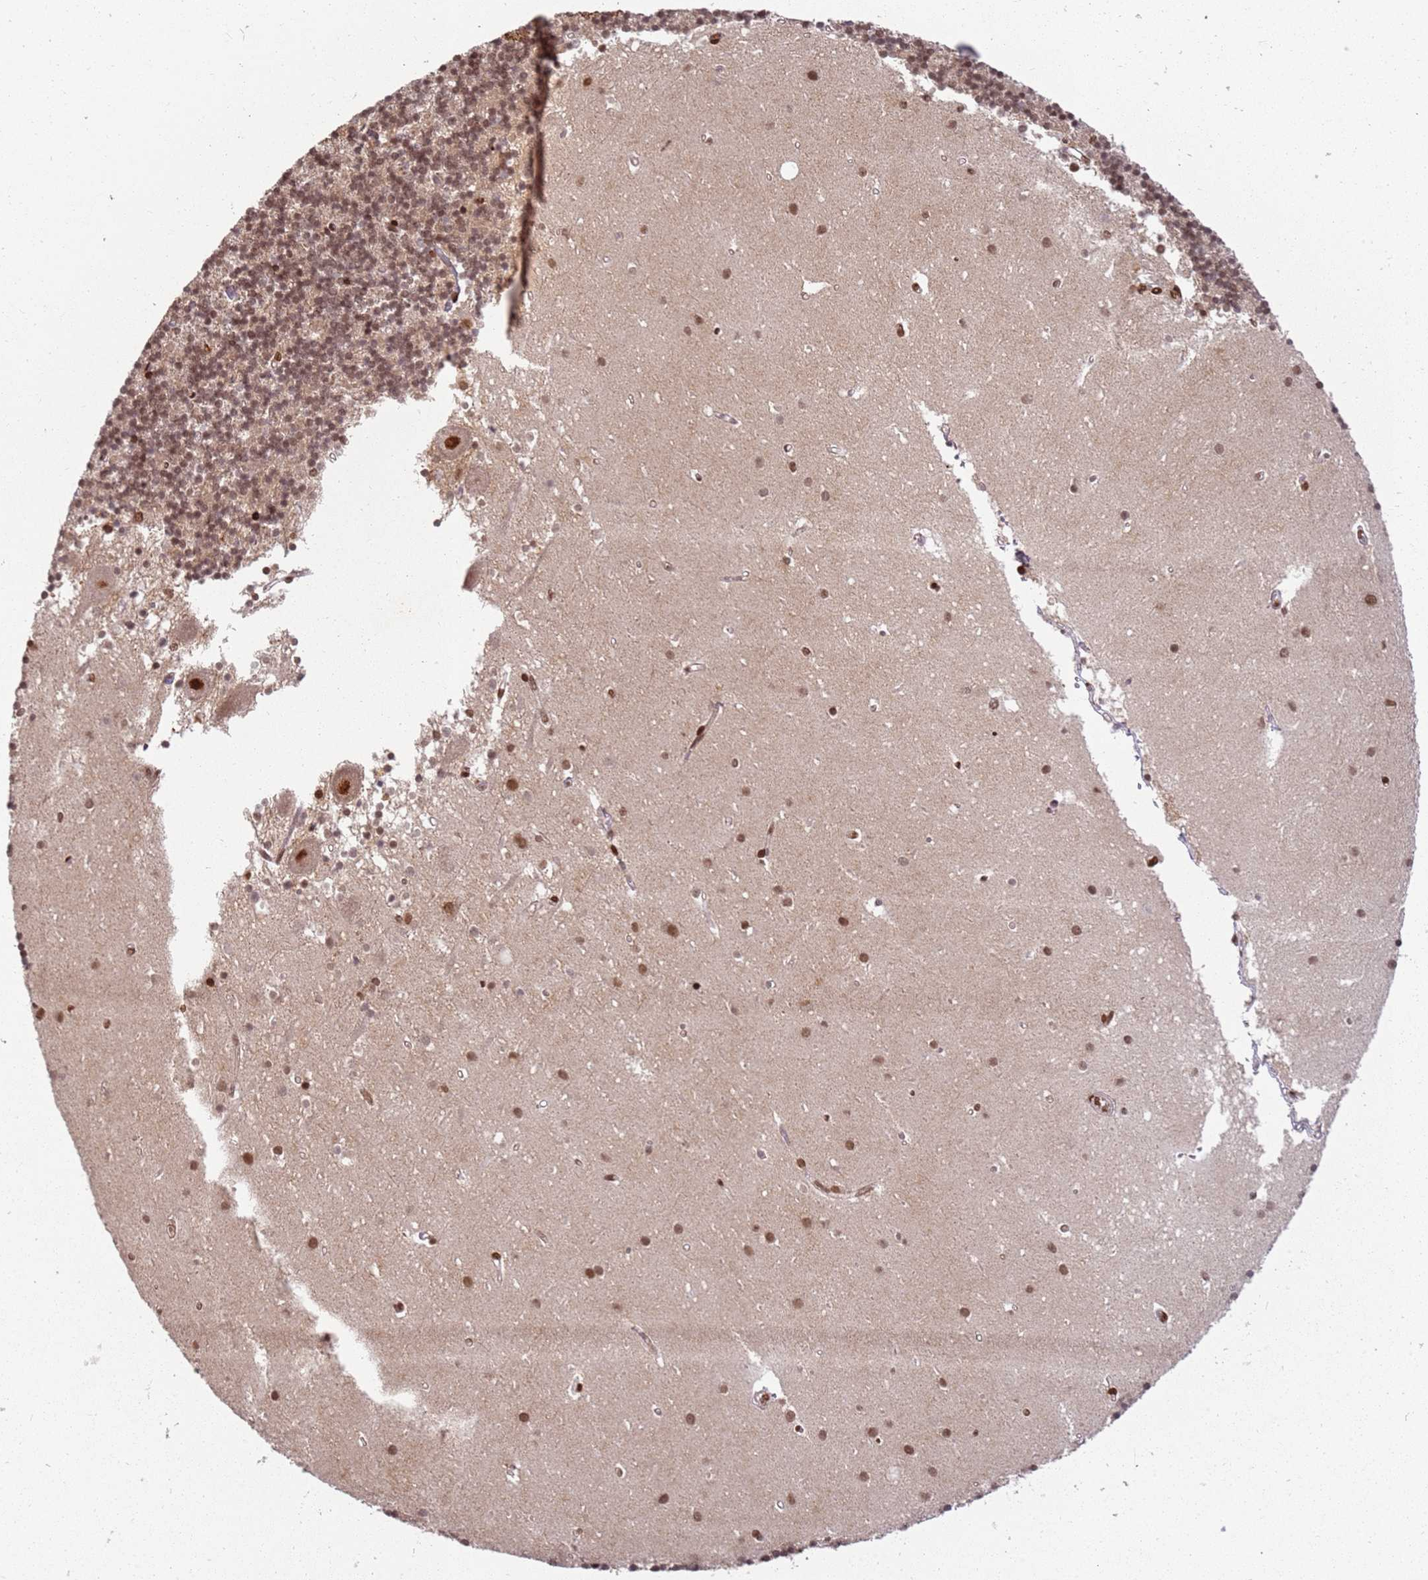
{"staining": {"intensity": "moderate", "quantity": "25%-75%", "location": "nuclear"}, "tissue": "cerebellum", "cell_type": "Cells in granular layer", "image_type": "normal", "snomed": [{"axis": "morphology", "description": "Normal tissue, NOS"}, {"axis": "topography", "description": "Cerebellum"}], "caption": "Immunohistochemical staining of unremarkable human cerebellum demonstrates medium levels of moderate nuclear positivity in approximately 25%-75% of cells in granular layer.", "gene": "TENT4A", "patient": {"sex": "male", "age": 54}}